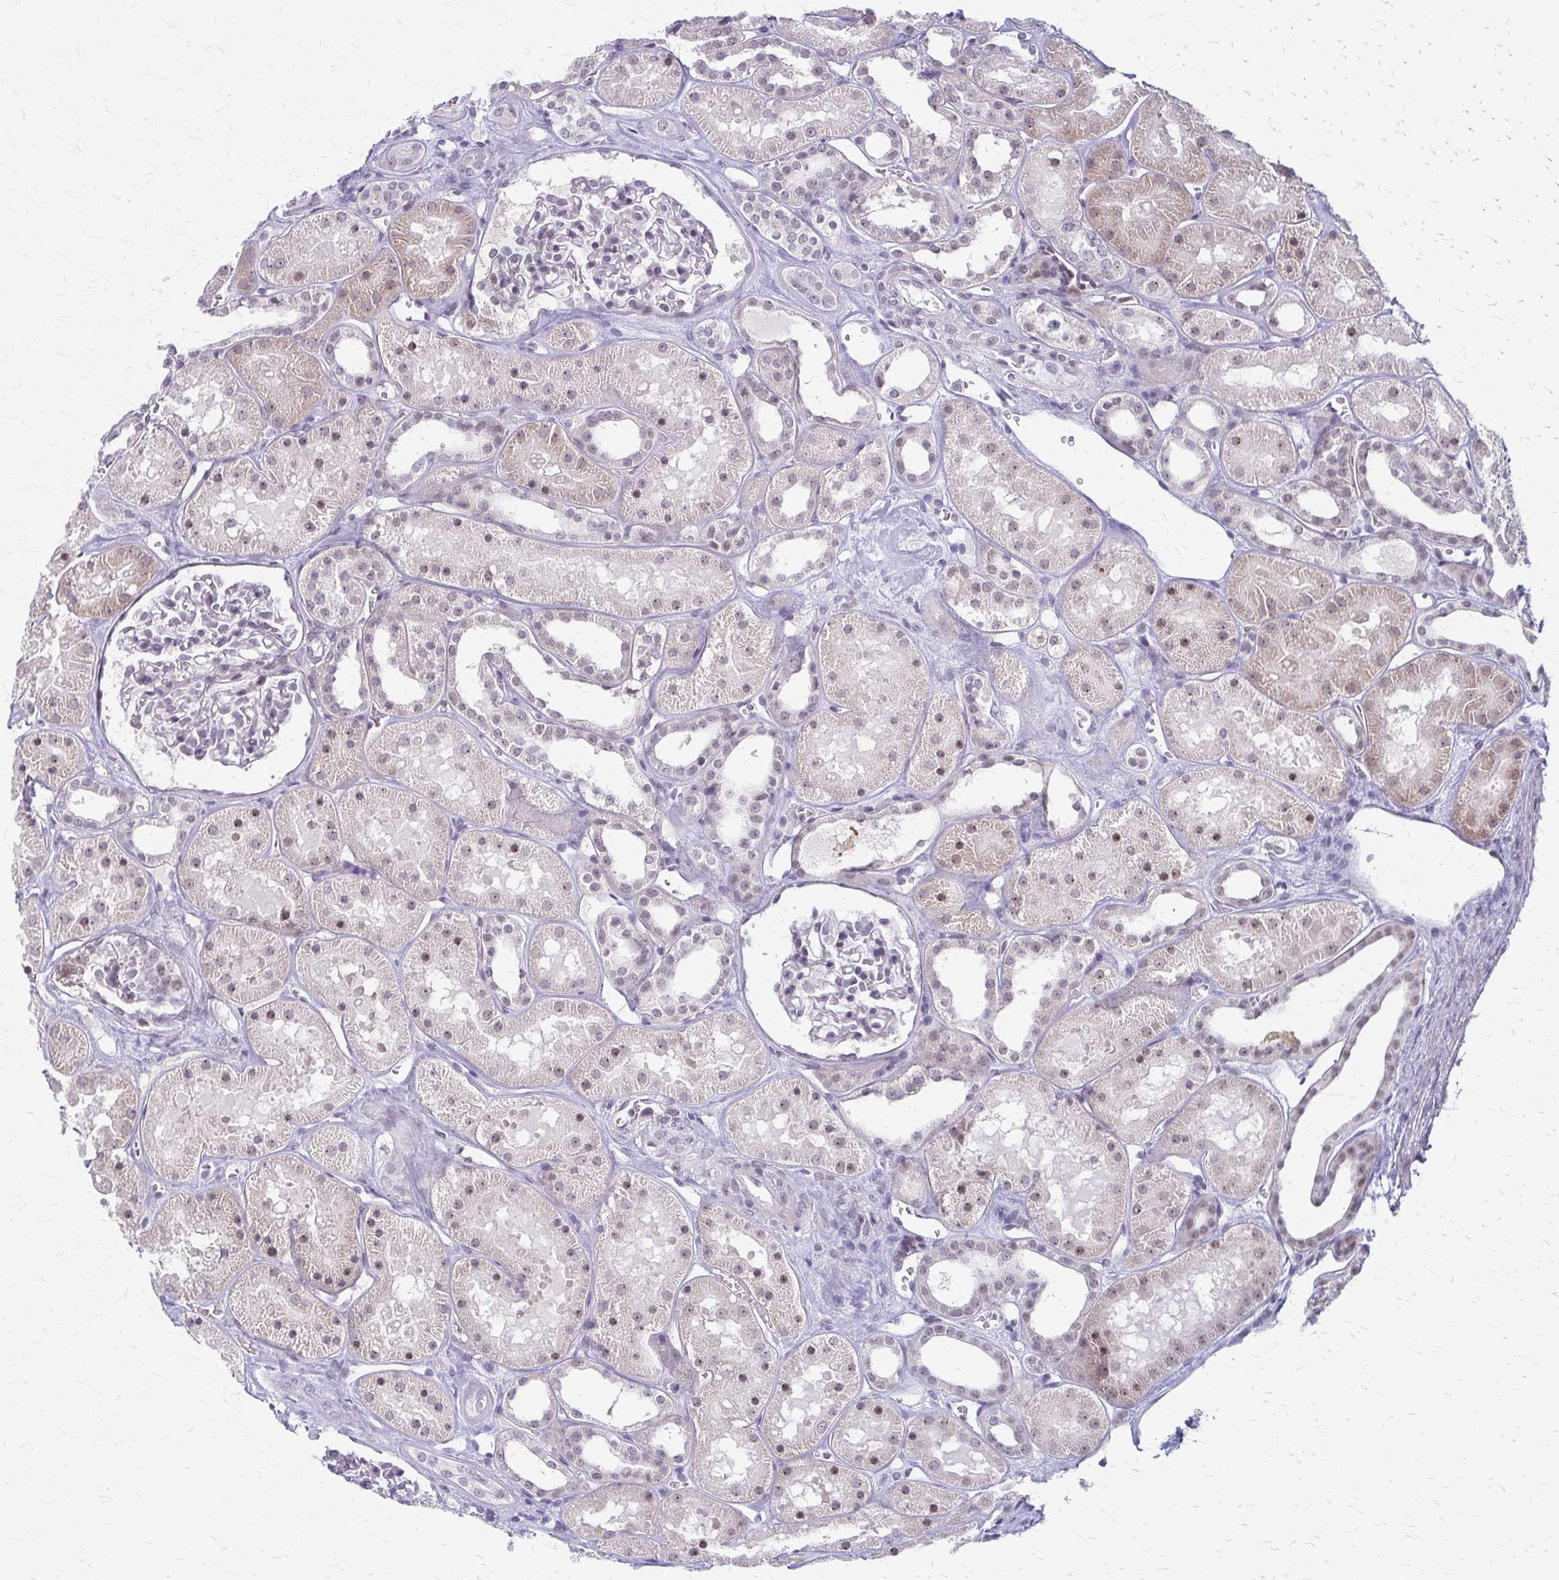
{"staining": {"intensity": "negative", "quantity": "none", "location": "none"}, "tissue": "kidney", "cell_type": "Cells in glomeruli", "image_type": "normal", "snomed": [{"axis": "morphology", "description": "Normal tissue, NOS"}, {"axis": "topography", "description": "Kidney"}], "caption": "DAB immunohistochemical staining of unremarkable kidney exhibits no significant positivity in cells in glomeruli.", "gene": "EED", "patient": {"sex": "female", "age": 41}}